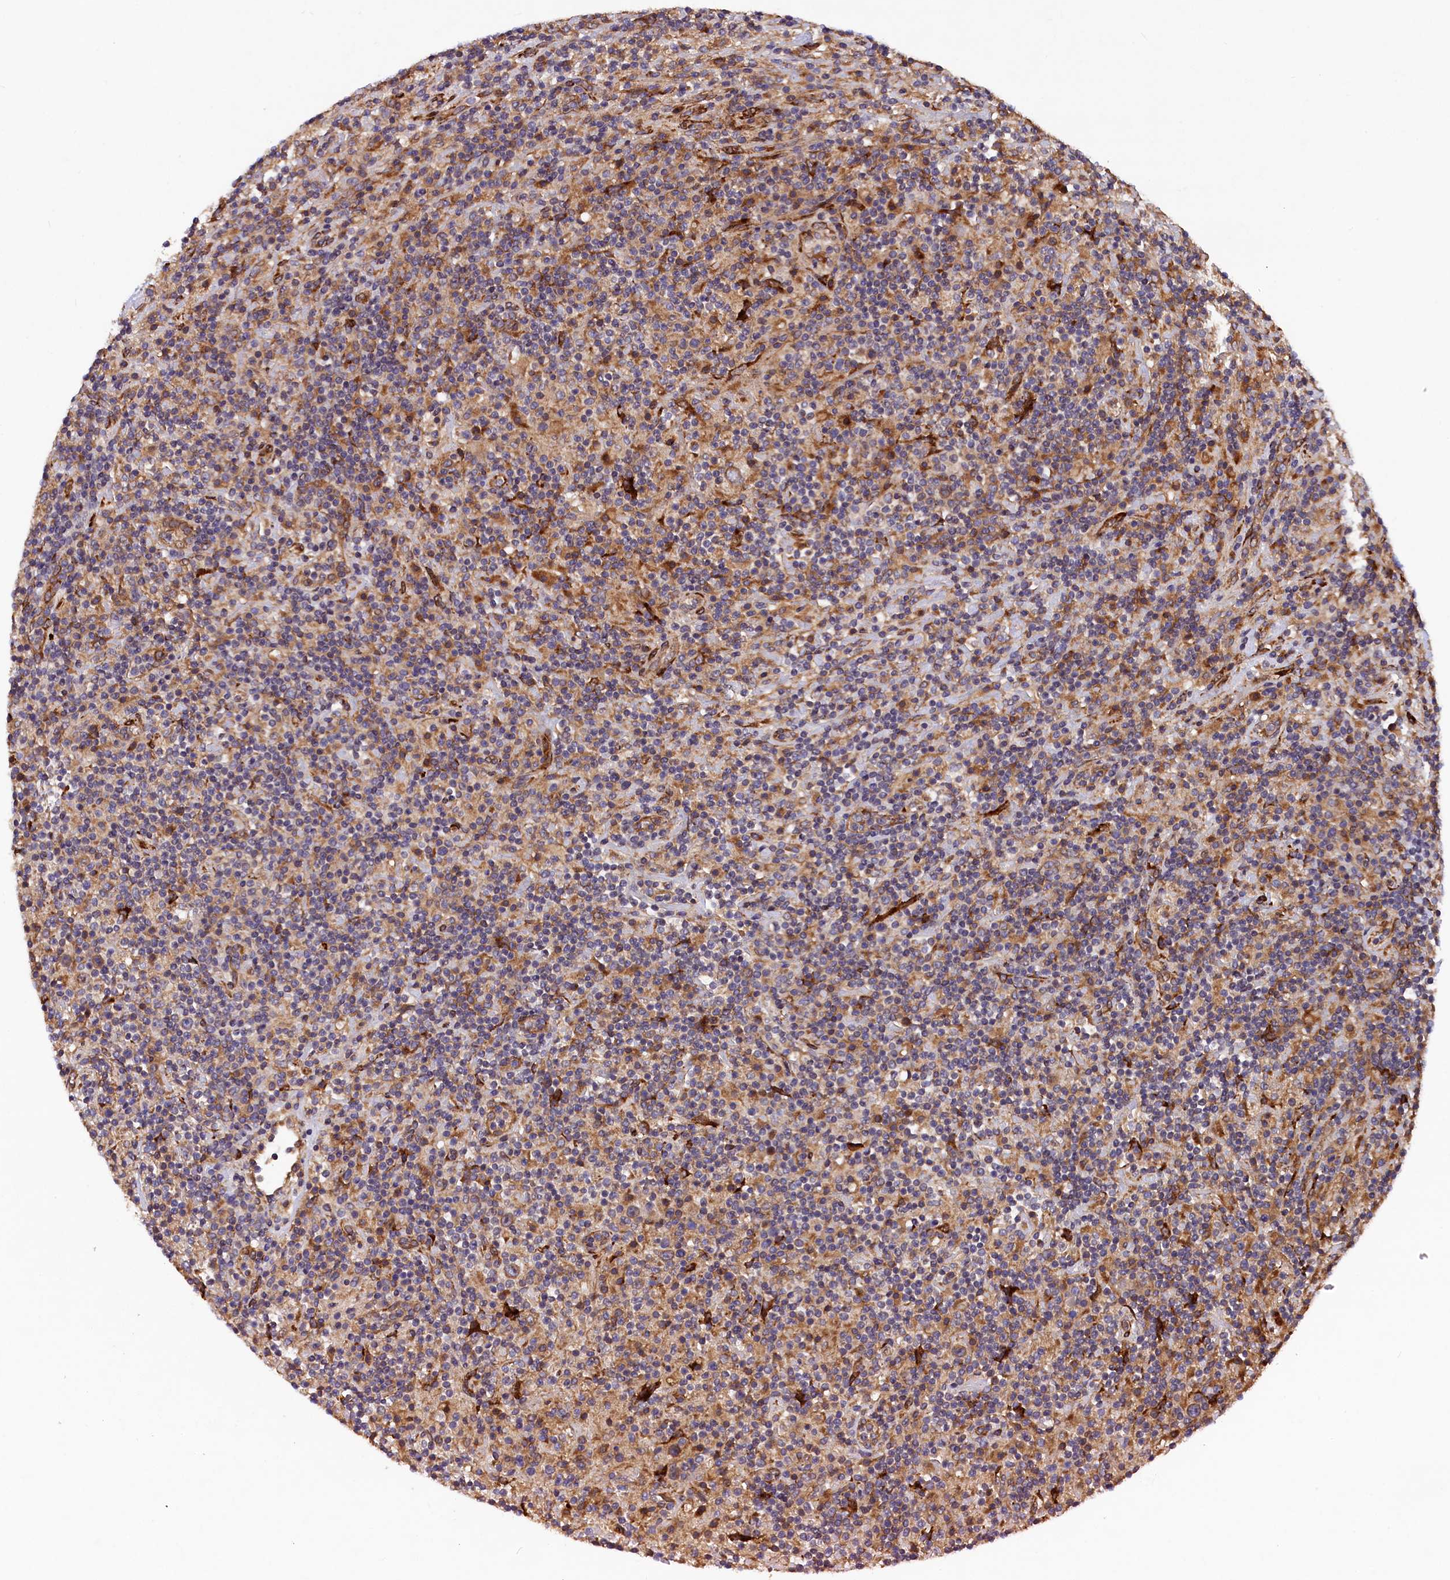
{"staining": {"intensity": "moderate", "quantity": ">75%", "location": "cytoplasmic/membranous"}, "tissue": "lymphoma", "cell_type": "Tumor cells", "image_type": "cancer", "snomed": [{"axis": "morphology", "description": "Hodgkin's disease, NOS"}, {"axis": "topography", "description": "Lymph node"}], "caption": "Brown immunohistochemical staining in Hodgkin's disease displays moderate cytoplasmic/membranous staining in approximately >75% of tumor cells.", "gene": "ARRDC4", "patient": {"sex": "male", "age": 70}}